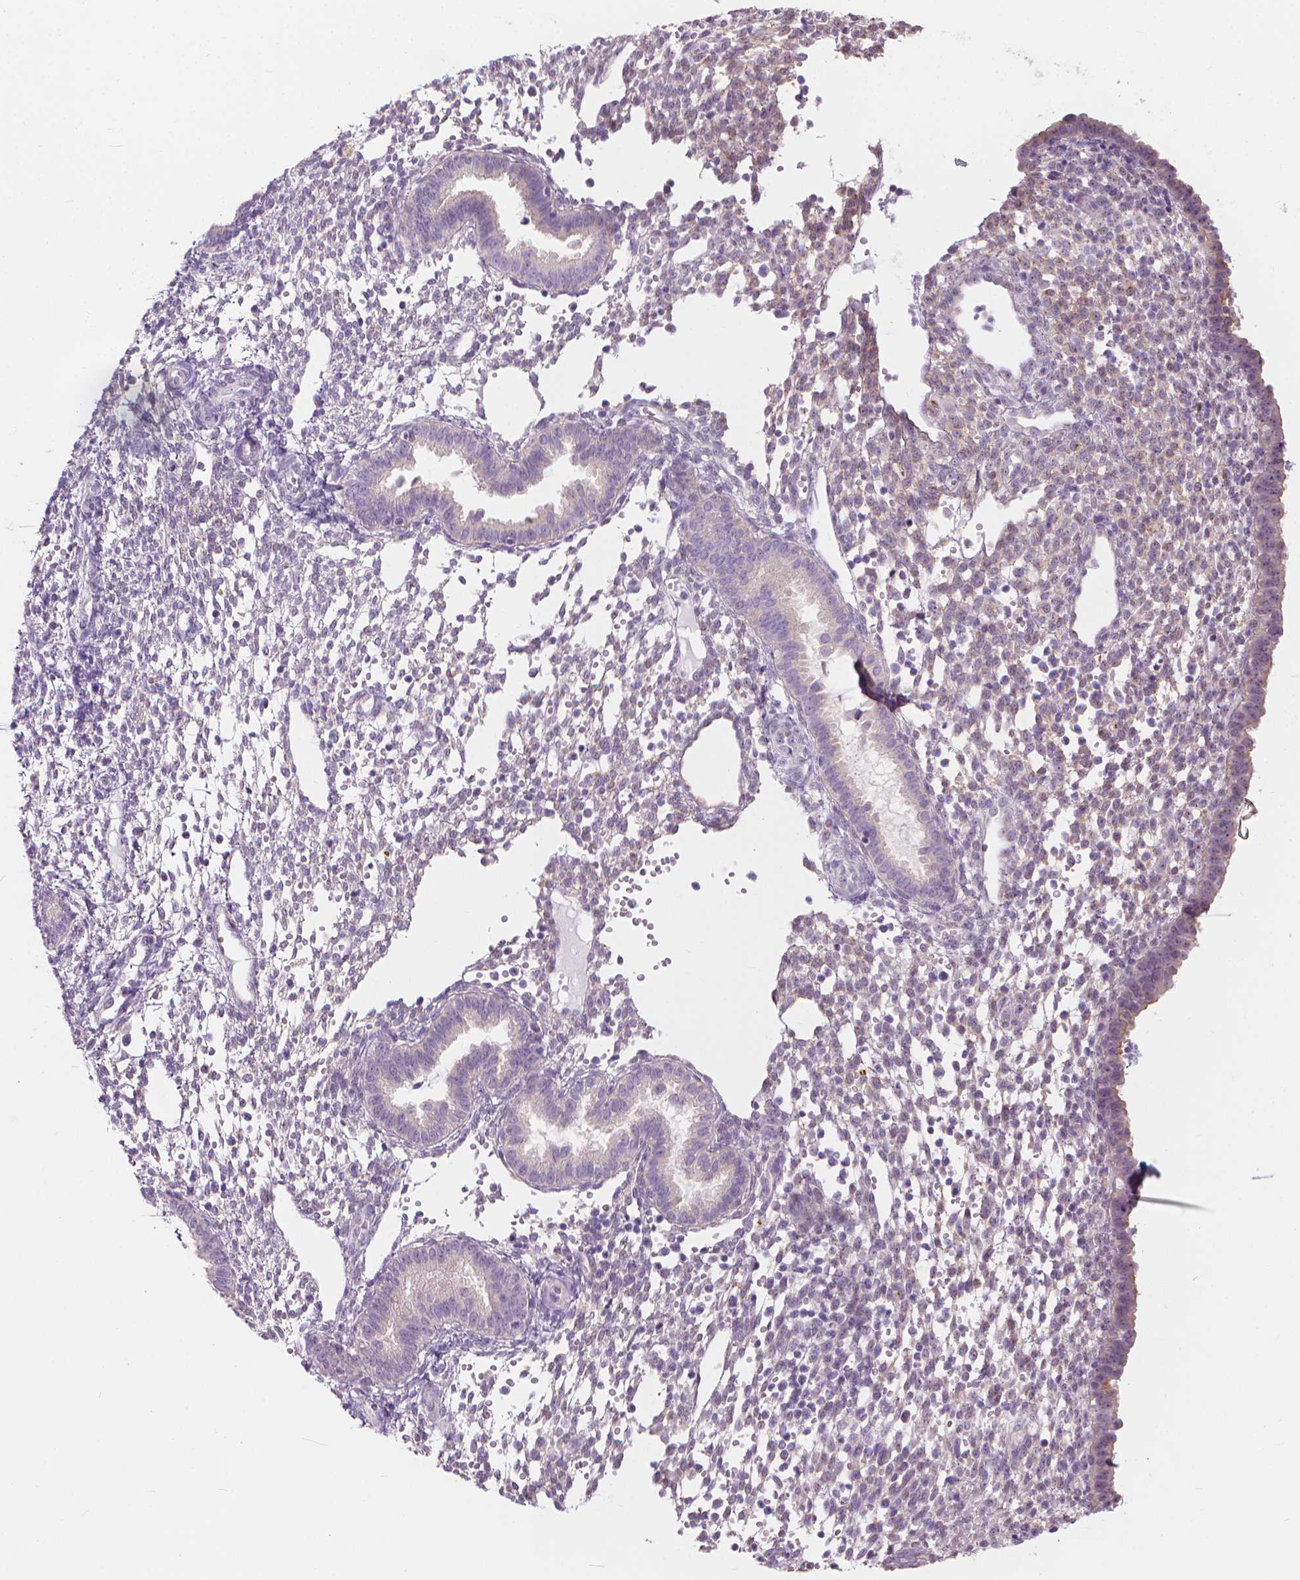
{"staining": {"intensity": "negative", "quantity": "none", "location": "none"}, "tissue": "endometrium", "cell_type": "Cells in endometrial stroma", "image_type": "normal", "snomed": [{"axis": "morphology", "description": "Normal tissue, NOS"}, {"axis": "topography", "description": "Endometrium"}], "caption": "The histopathology image reveals no staining of cells in endometrial stroma in normal endometrium.", "gene": "GPRC5A", "patient": {"sex": "female", "age": 36}}